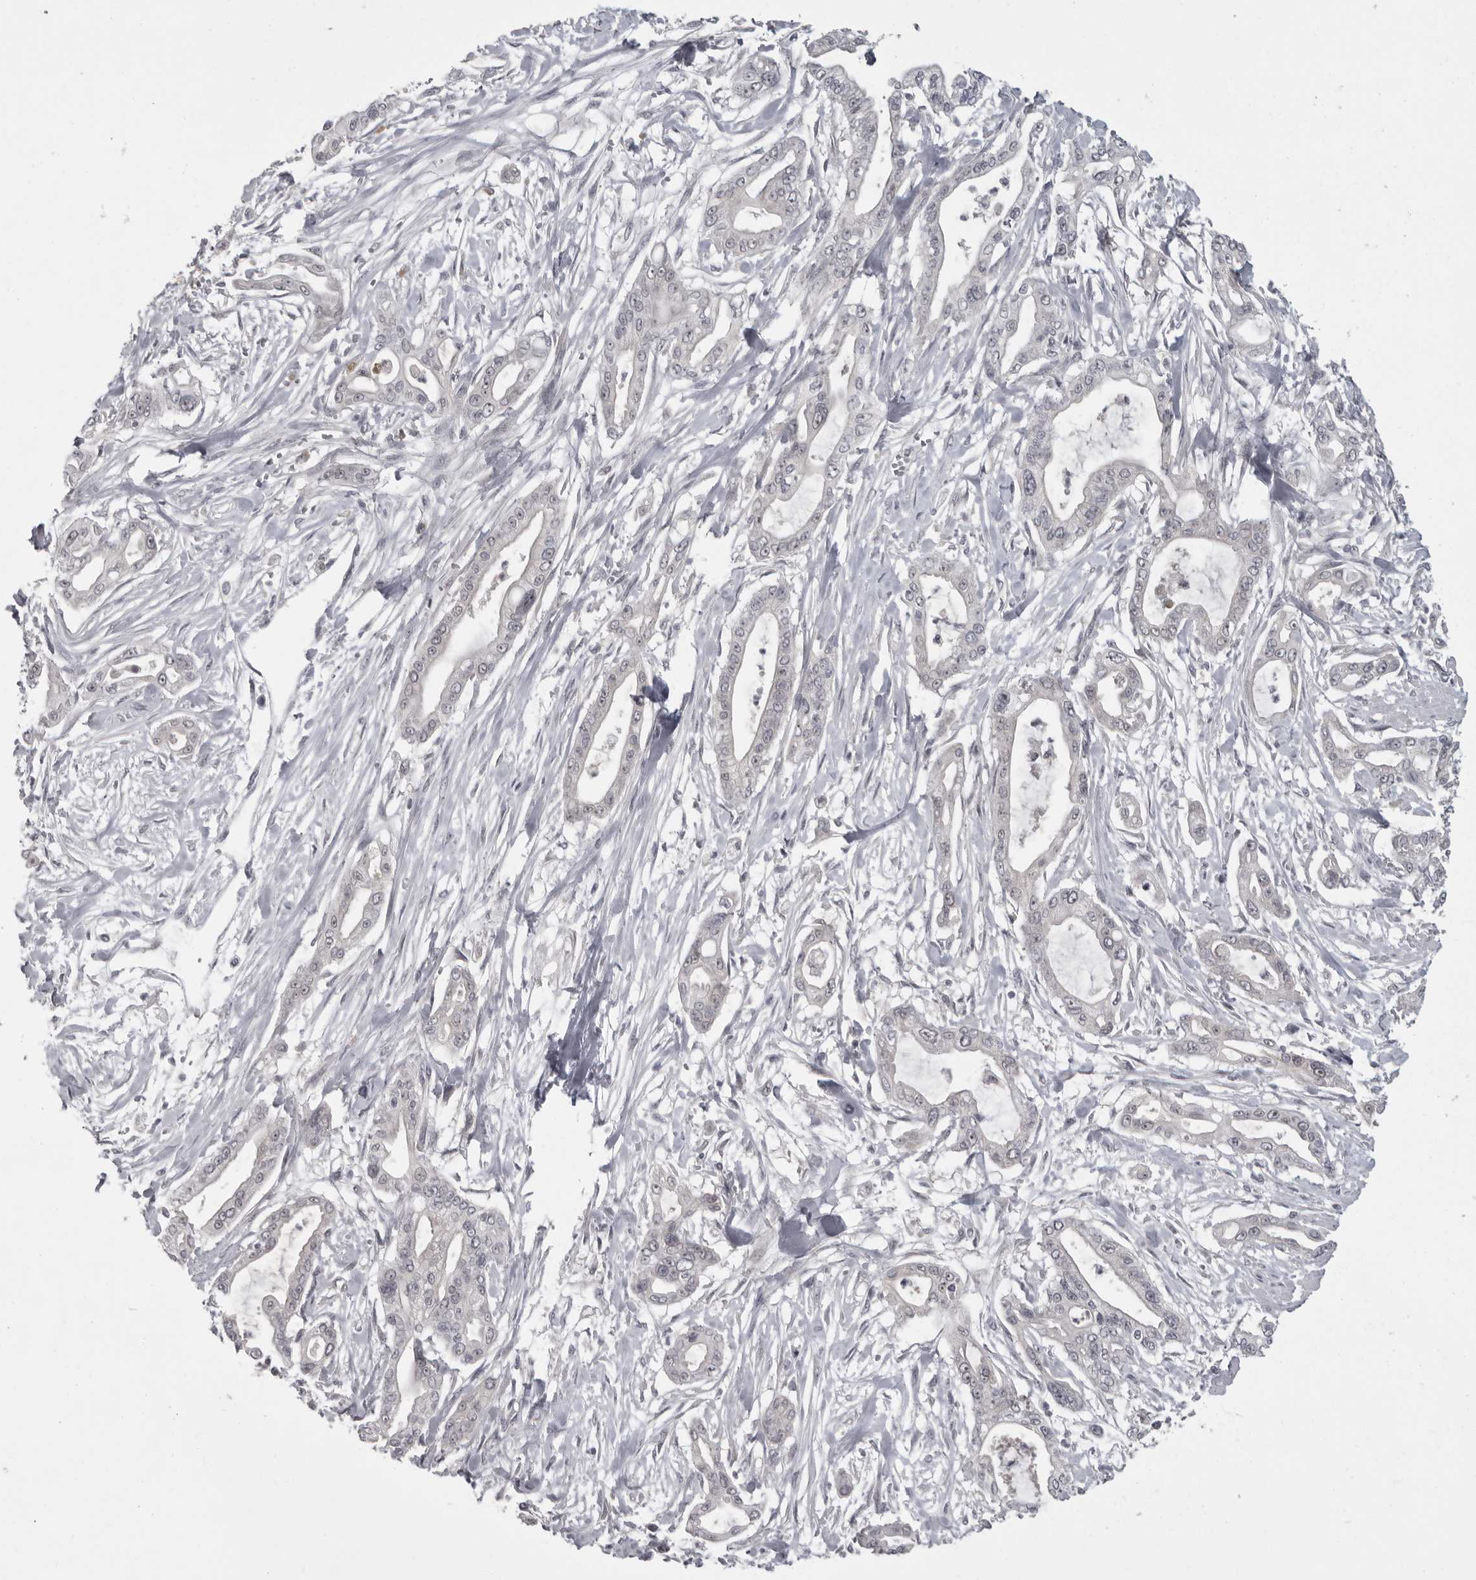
{"staining": {"intensity": "negative", "quantity": "none", "location": "none"}, "tissue": "pancreatic cancer", "cell_type": "Tumor cells", "image_type": "cancer", "snomed": [{"axis": "morphology", "description": "Adenocarcinoma, NOS"}, {"axis": "topography", "description": "Pancreas"}], "caption": "High power microscopy image of an IHC micrograph of adenocarcinoma (pancreatic), revealing no significant positivity in tumor cells.", "gene": "MRTO4", "patient": {"sex": "male", "age": 68}}